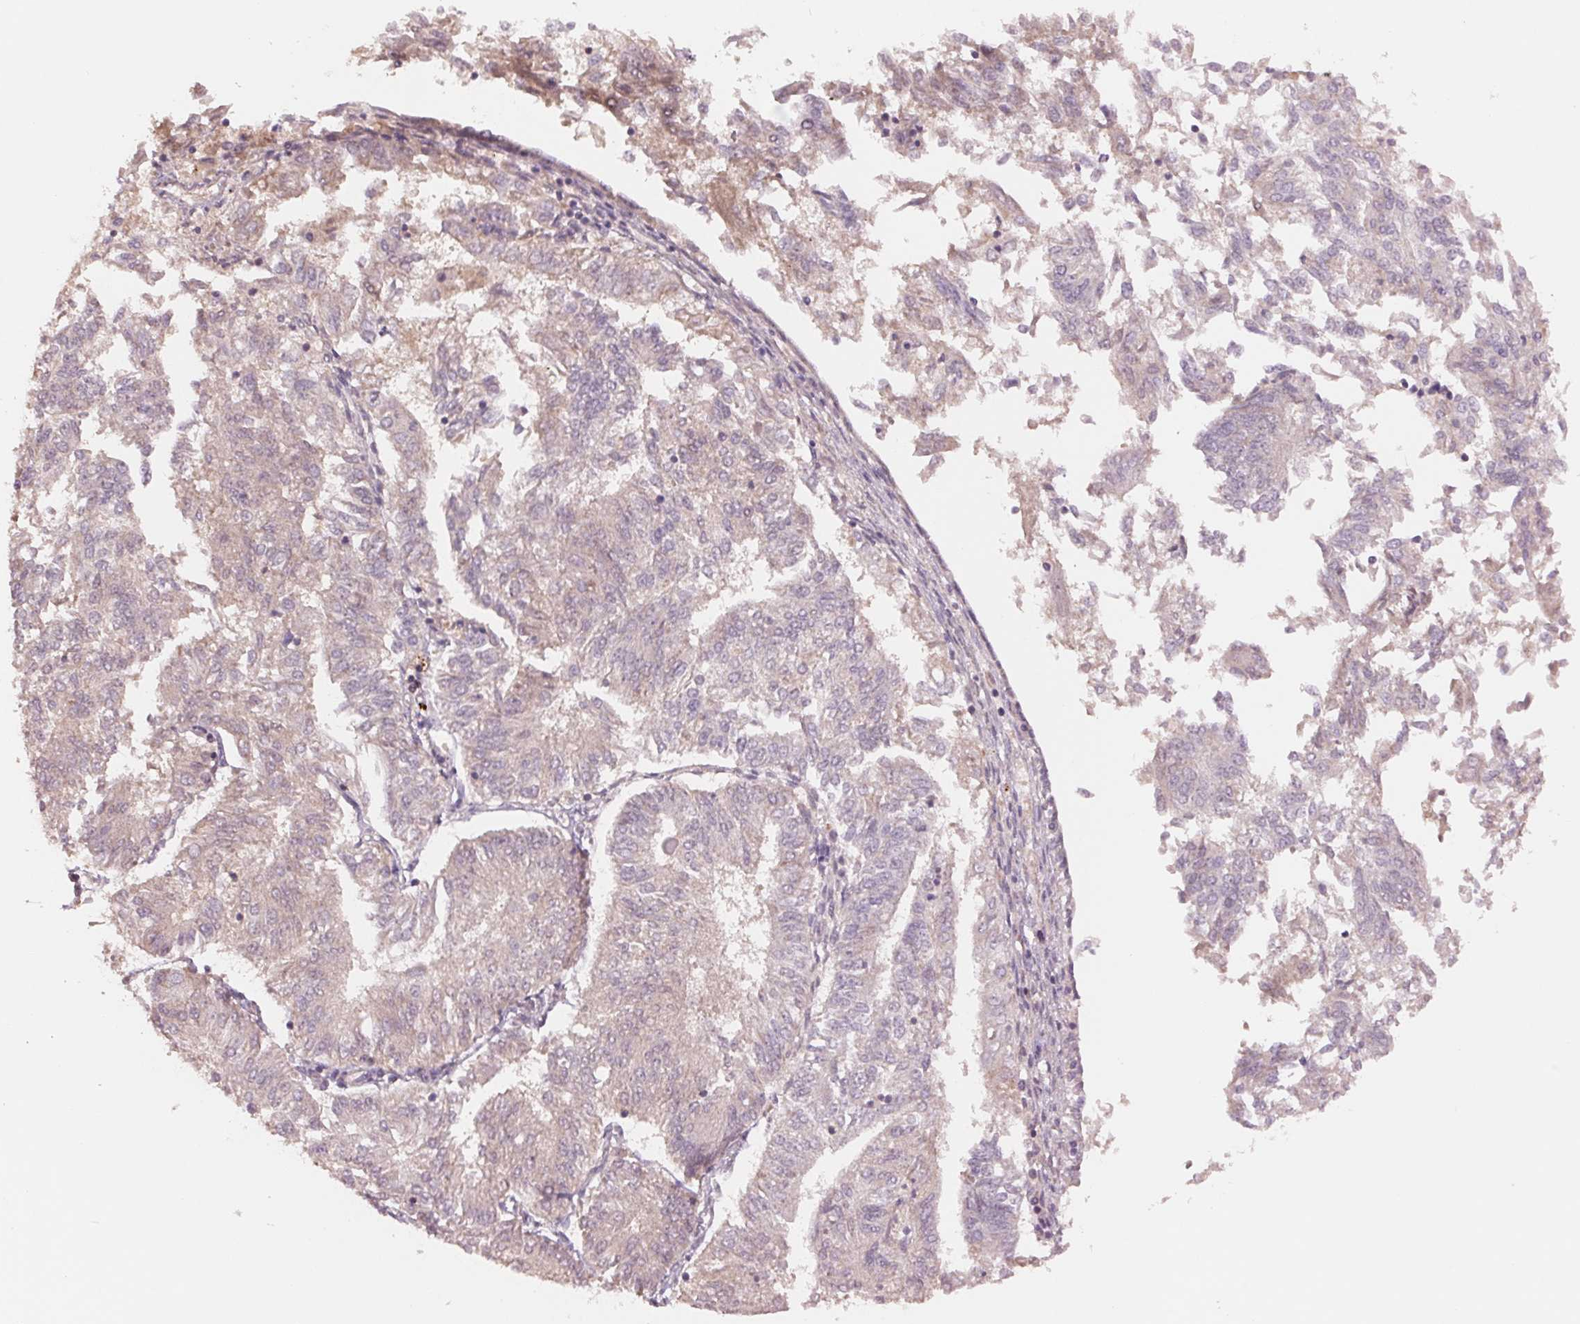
{"staining": {"intensity": "negative", "quantity": "none", "location": "none"}, "tissue": "endometrial cancer", "cell_type": "Tumor cells", "image_type": "cancer", "snomed": [{"axis": "morphology", "description": "Adenocarcinoma, NOS"}, {"axis": "topography", "description": "Endometrium"}], "caption": "IHC histopathology image of human endometrial cancer stained for a protein (brown), which displays no staining in tumor cells. (Immunohistochemistry, brightfield microscopy, high magnification).", "gene": "PPIA", "patient": {"sex": "female", "age": 58}}